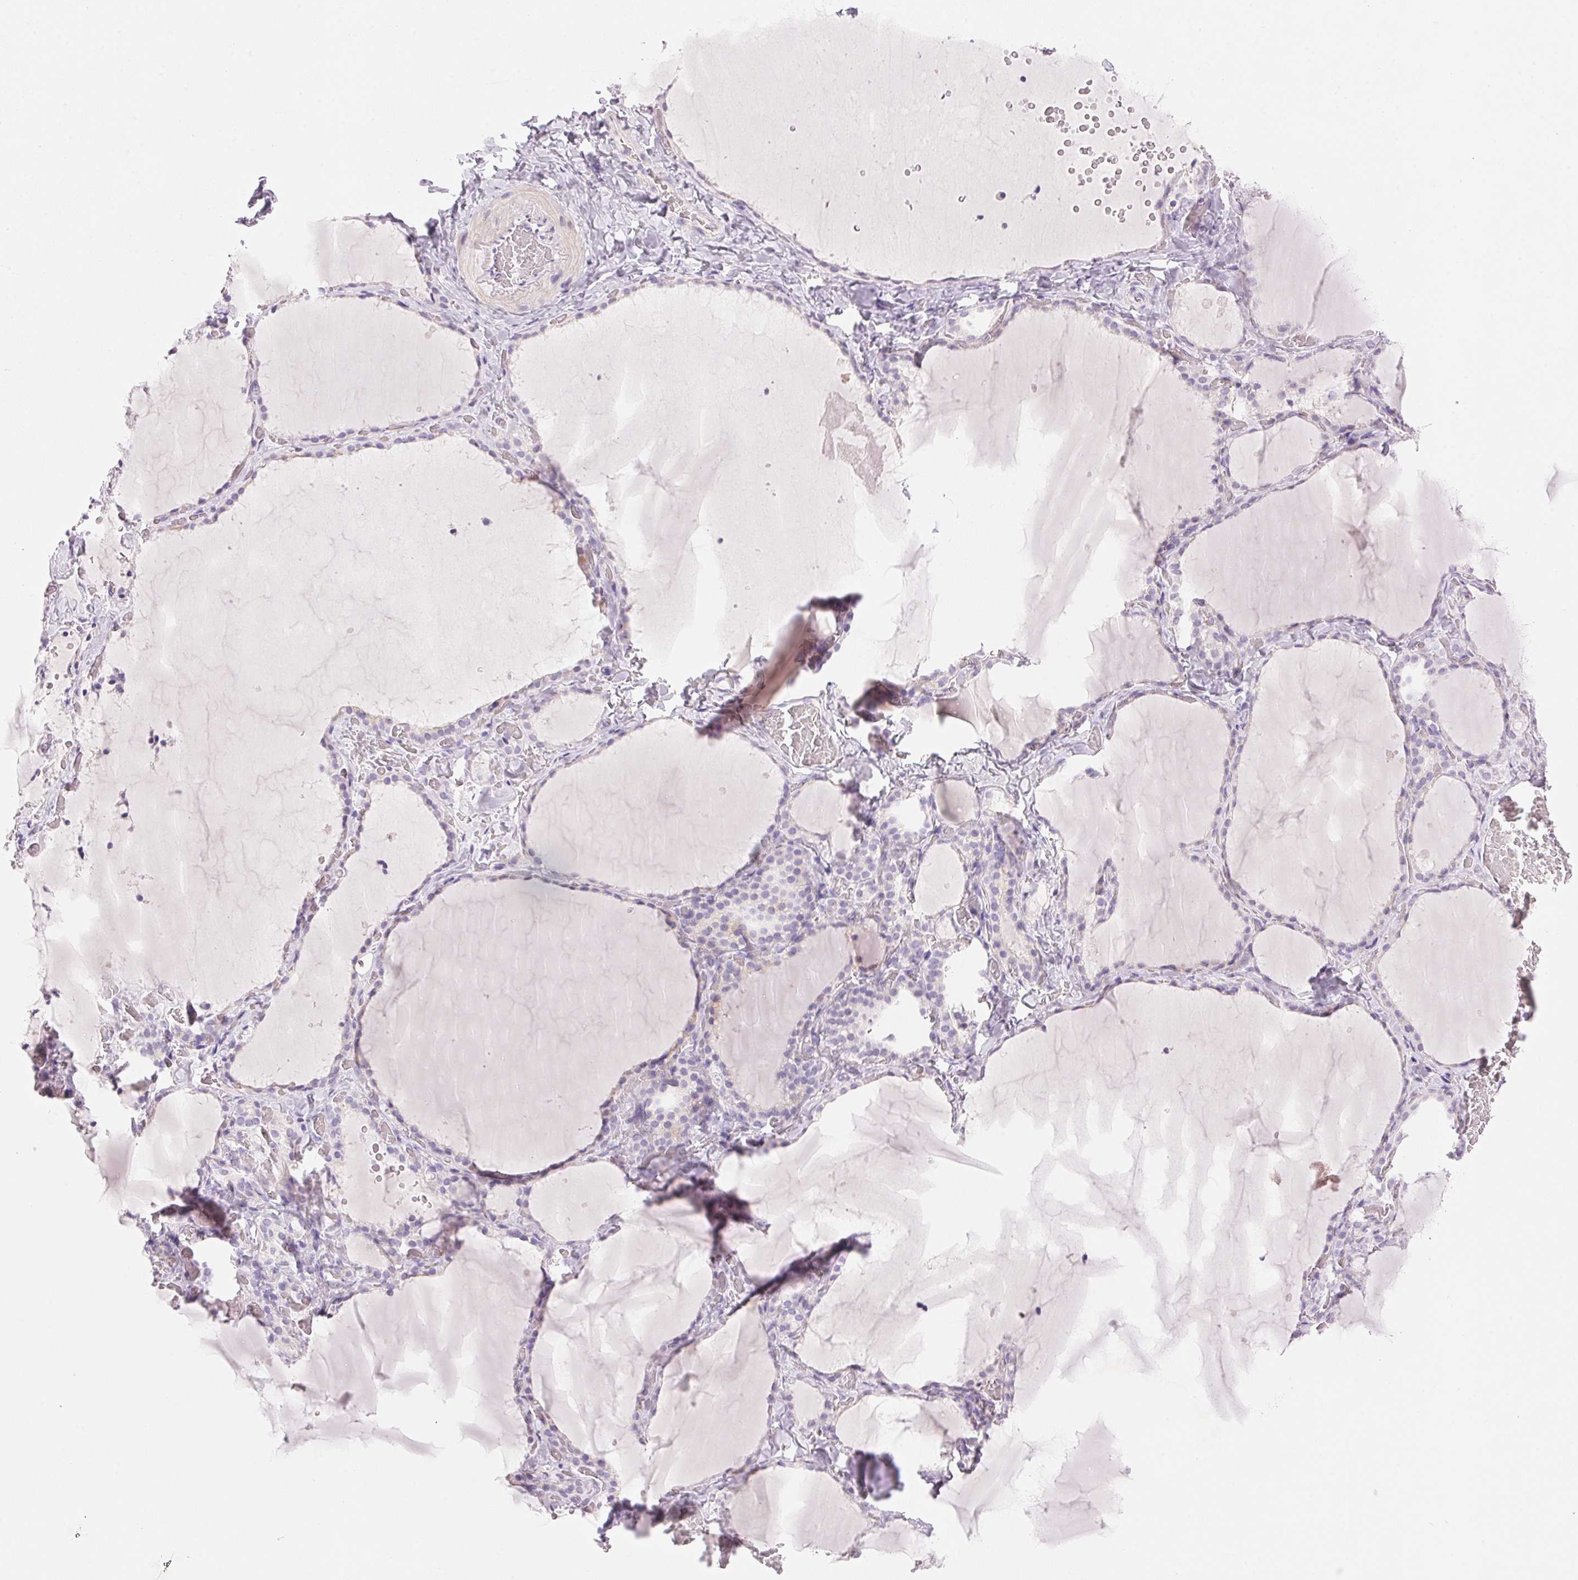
{"staining": {"intensity": "negative", "quantity": "none", "location": "none"}, "tissue": "thyroid gland", "cell_type": "Glandular cells", "image_type": "normal", "snomed": [{"axis": "morphology", "description": "Normal tissue, NOS"}, {"axis": "topography", "description": "Thyroid gland"}], "caption": "Immunohistochemistry of unremarkable thyroid gland exhibits no staining in glandular cells.", "gene": "CYP11B1", "patient": {"sex": "female", "age": 22}}